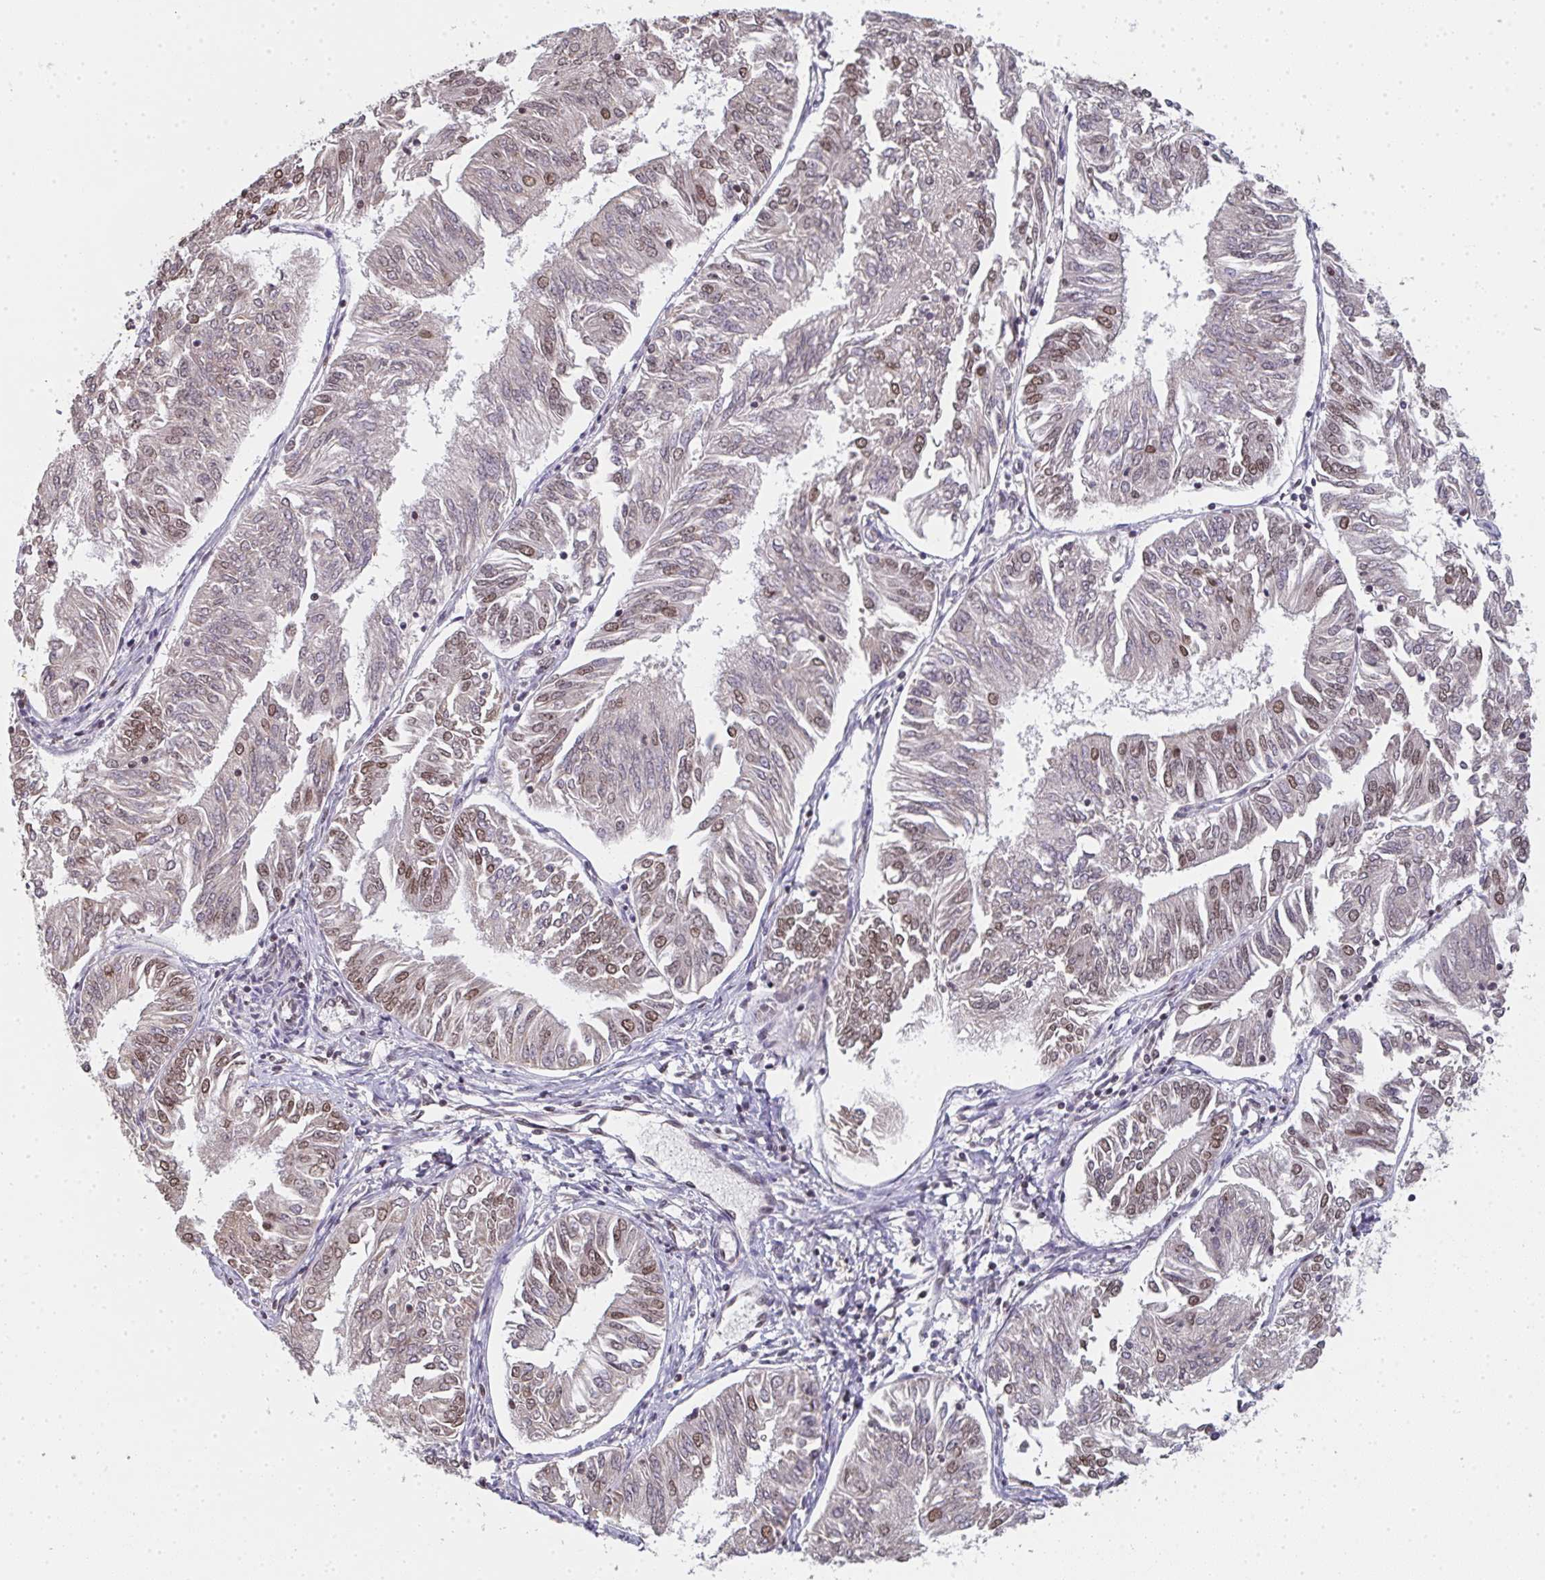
{"staining": {"intensity": "moderate", "quantity": "25%-75%", "location": "nuclear"}, "tissue": "endometrial cancer", "cell_type": "Tumor cells", "image_type": "cancer", "snomed": [{"axis": "morphology", "description": "Adenocarcinoma, NOS"}, {"axis": "topography", "description": "Endometrium"}], "caption": "The immunohistochemical stain highlights moderate nuclear expression in tumor cells of endometrial cancer tissue.", "gene": "DKC1", "patient": {"sex": "female", "age": 58}}